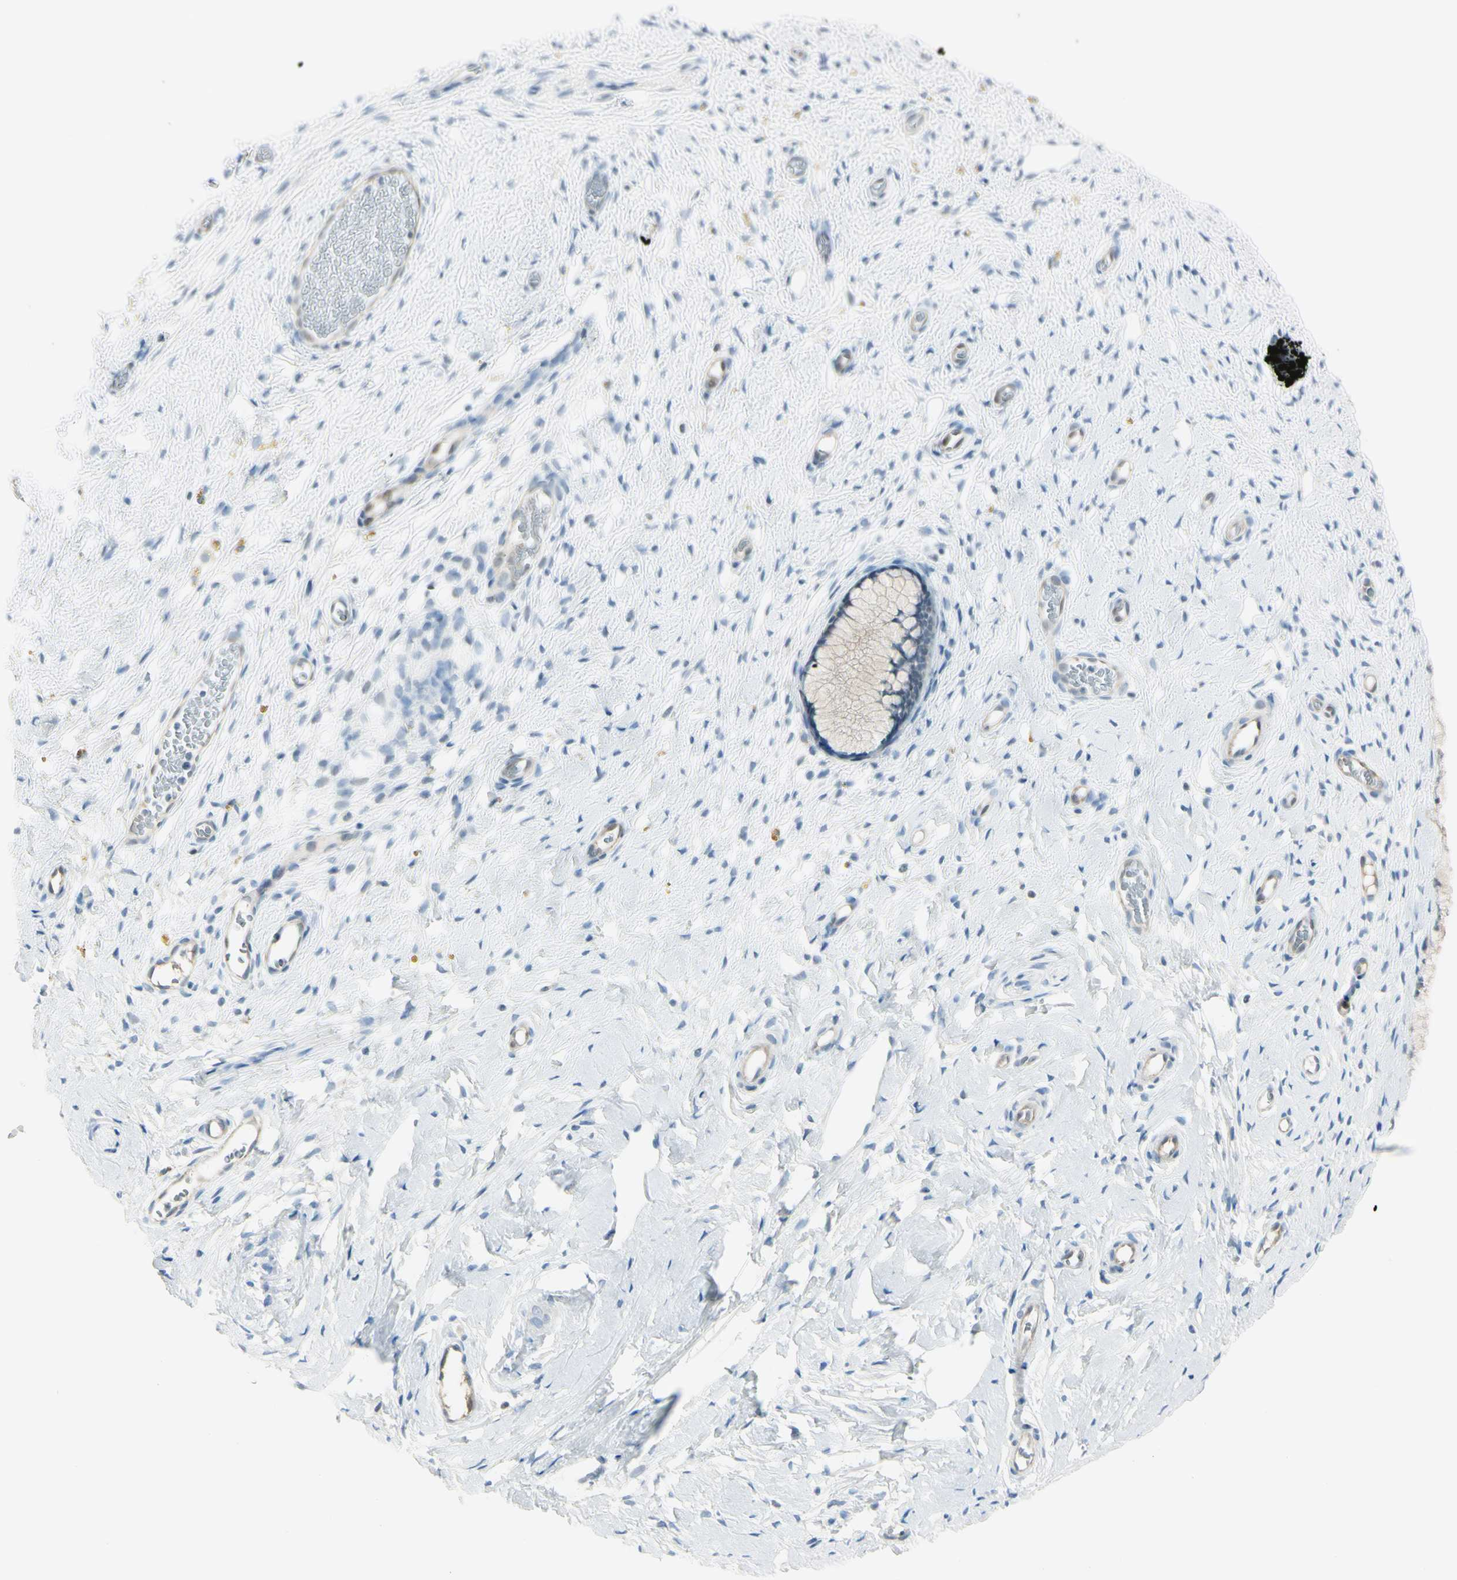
{"staining": {"intensity": "negative", "quantity": "none", "location": "none"}, "tissue": "cervix", "cell_type": "Glandular cells", "image_type": "normal", "snomed": [{"axis": "morphology", "description": "Normal tissue, NOS"}, {"axis": "topography", "description": "Cervix"}], "caption": "Protein analysis of benign cervix shows no significant positivity in glandular cells. (DAB (3,3'-diaminobenzidine) immunohistochemistry with hematoxylin counter stain).", "gene": "ASB9", "patient": {"sex": "female", "age": 65}}